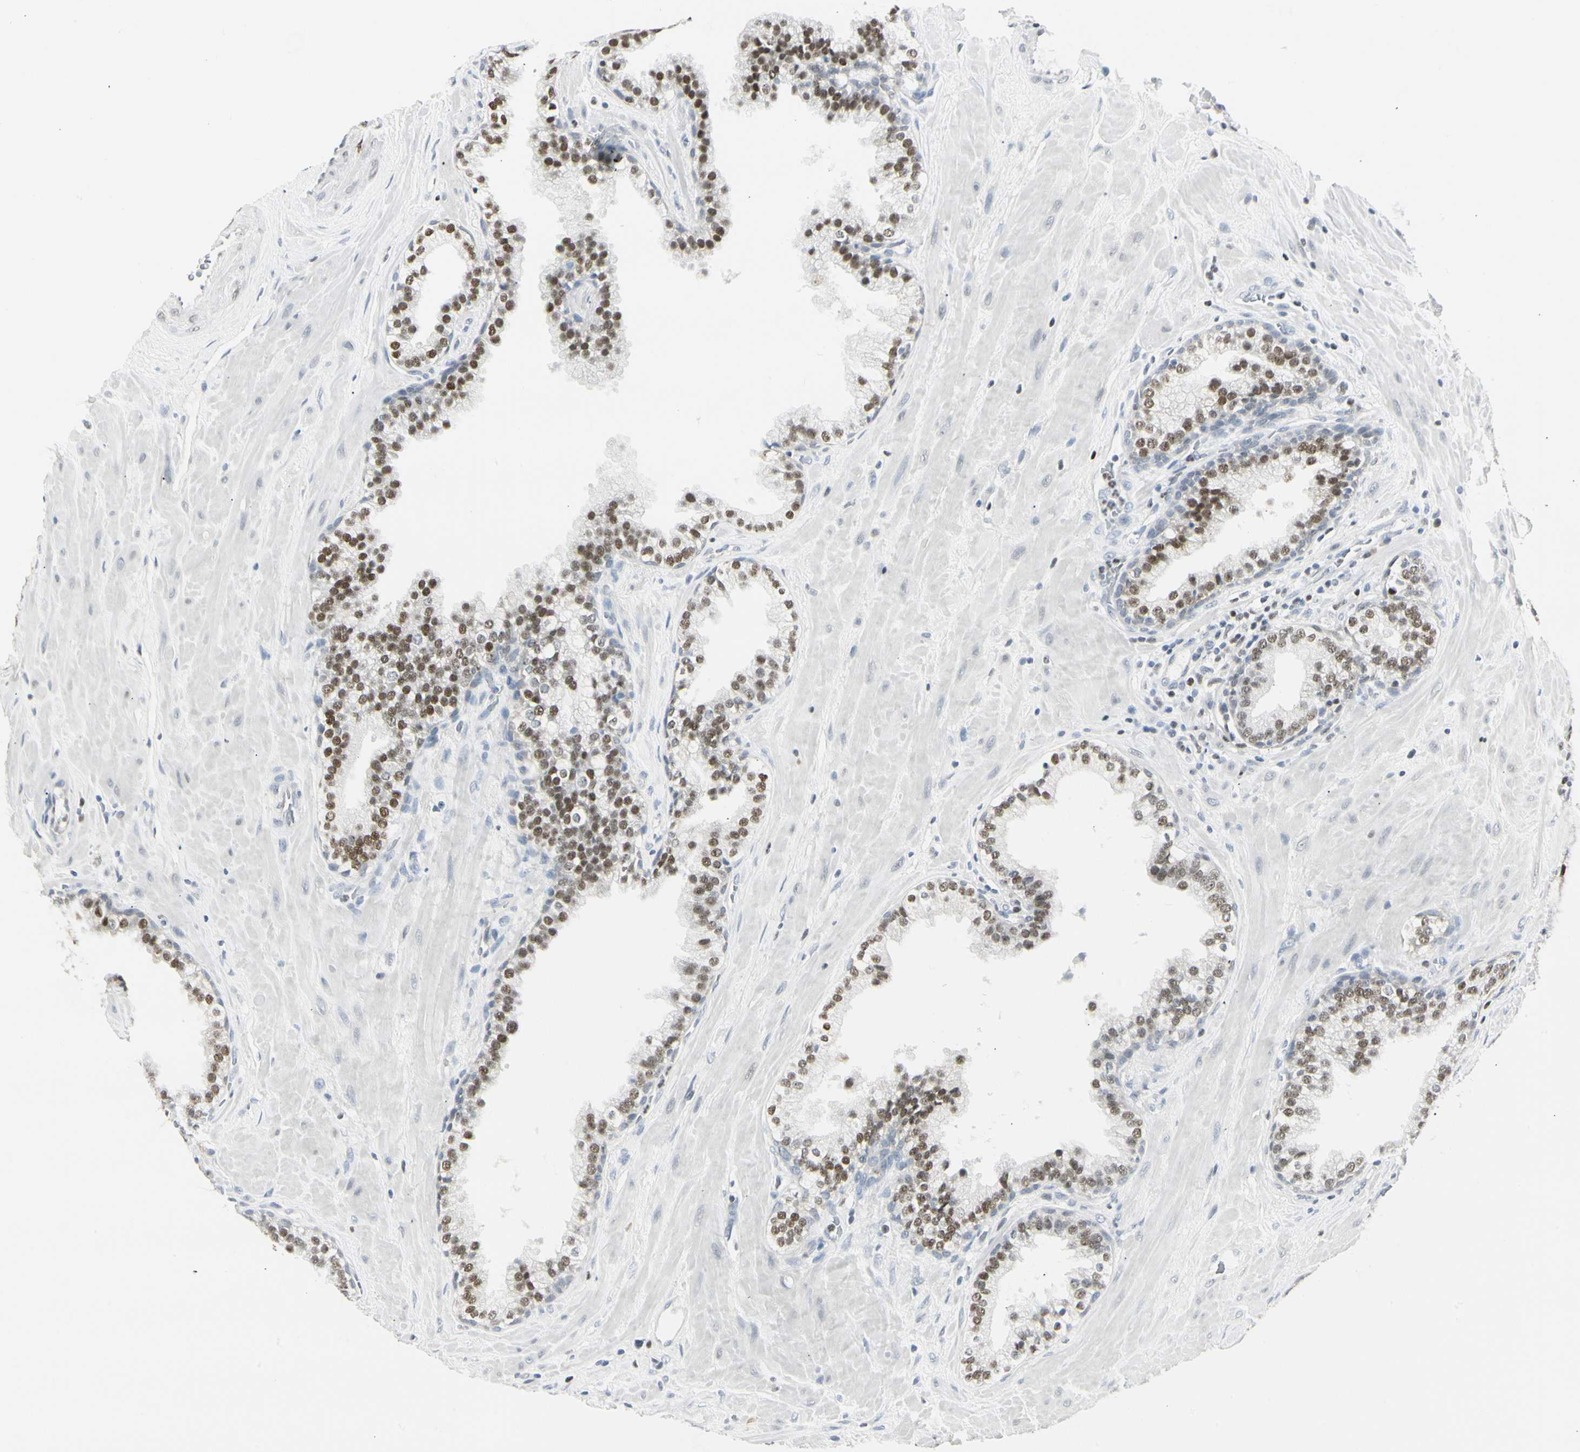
{"staining": {"intensity": "moderate", "quantity": ">75%", "location": "nuclear"}, "tissue": "prostate", "cell_type": "Glandular cells", "image_type": "normal", "snomed": [{"axis": "morphology", "description": "Normal tissue, NOS"}, {"axis": "topography", "description": "Prostate"}], "caption": "Immunohistochemical staining of normal prostate reveals medium levels of moderate nuclear expression in approximately >75% of glandular cells. (DAB (3,3'-diaminobenzidine) = brown stain, brightfield microscopy at high magnification).", "gene": "ZBTB7B", "patient": {"sex": "male", "age": 51}}